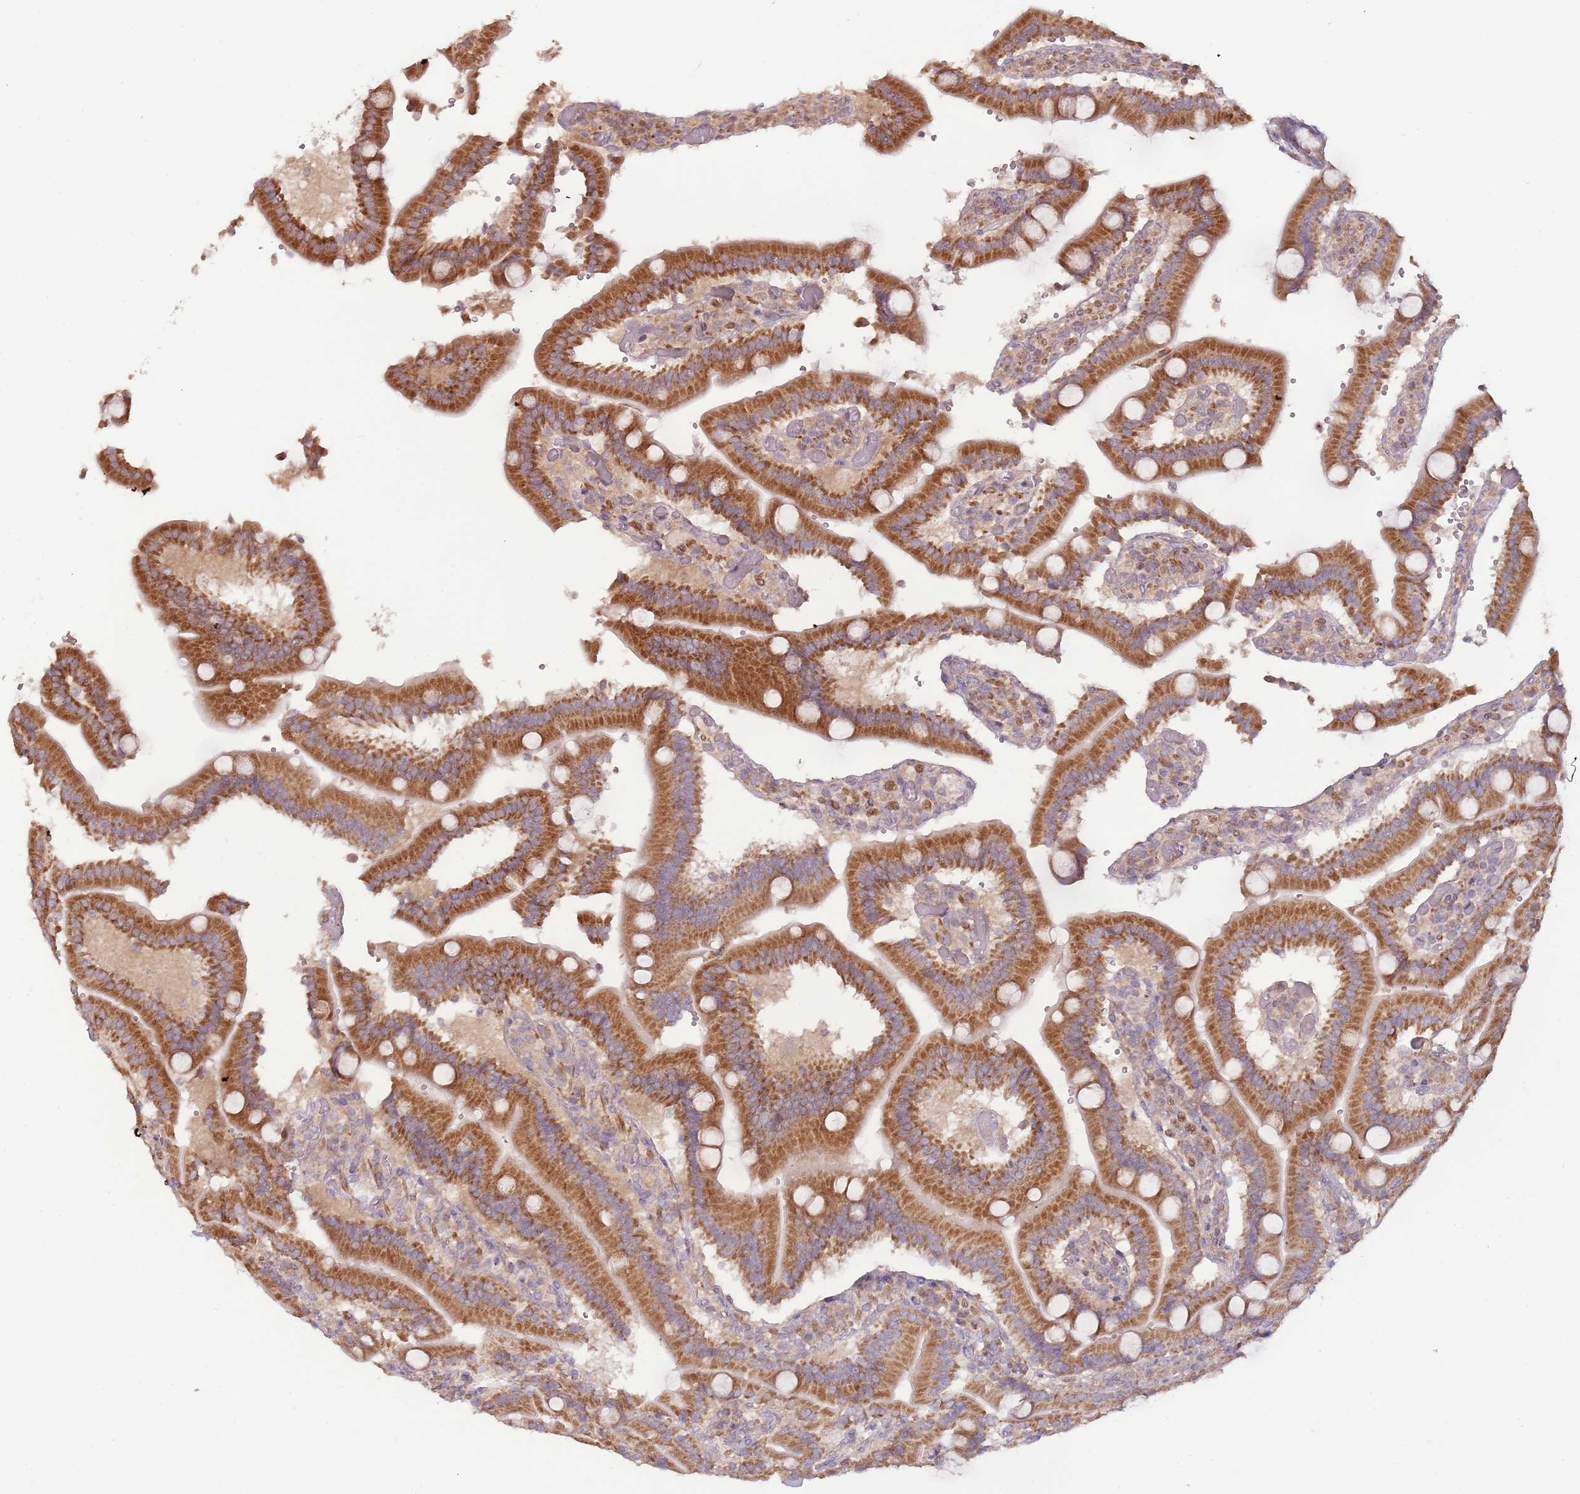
{"staining": {"intensity": "moderate", "quantity": ">75%", "location": "cytoplasmic/membranous"}, "tissue": "duodenum", "cell_type": "Glandular cells", "image_type": "normal", "snomed": [{"axis": "morphology", "description": "Normal tissue, NOS"}, {"axis": "topography", "description": "Duodenum"}], "caption": "Protein expression by IHC reveals moderate cytoplasmic/membranous expression in approximately >75% of glandular cells in unremarkable duodenum. (DAB = brown stain, brightfield microscopy at high magnification).", "gene": "DTD2", "patient": {"sex": "female", "age": 62}}